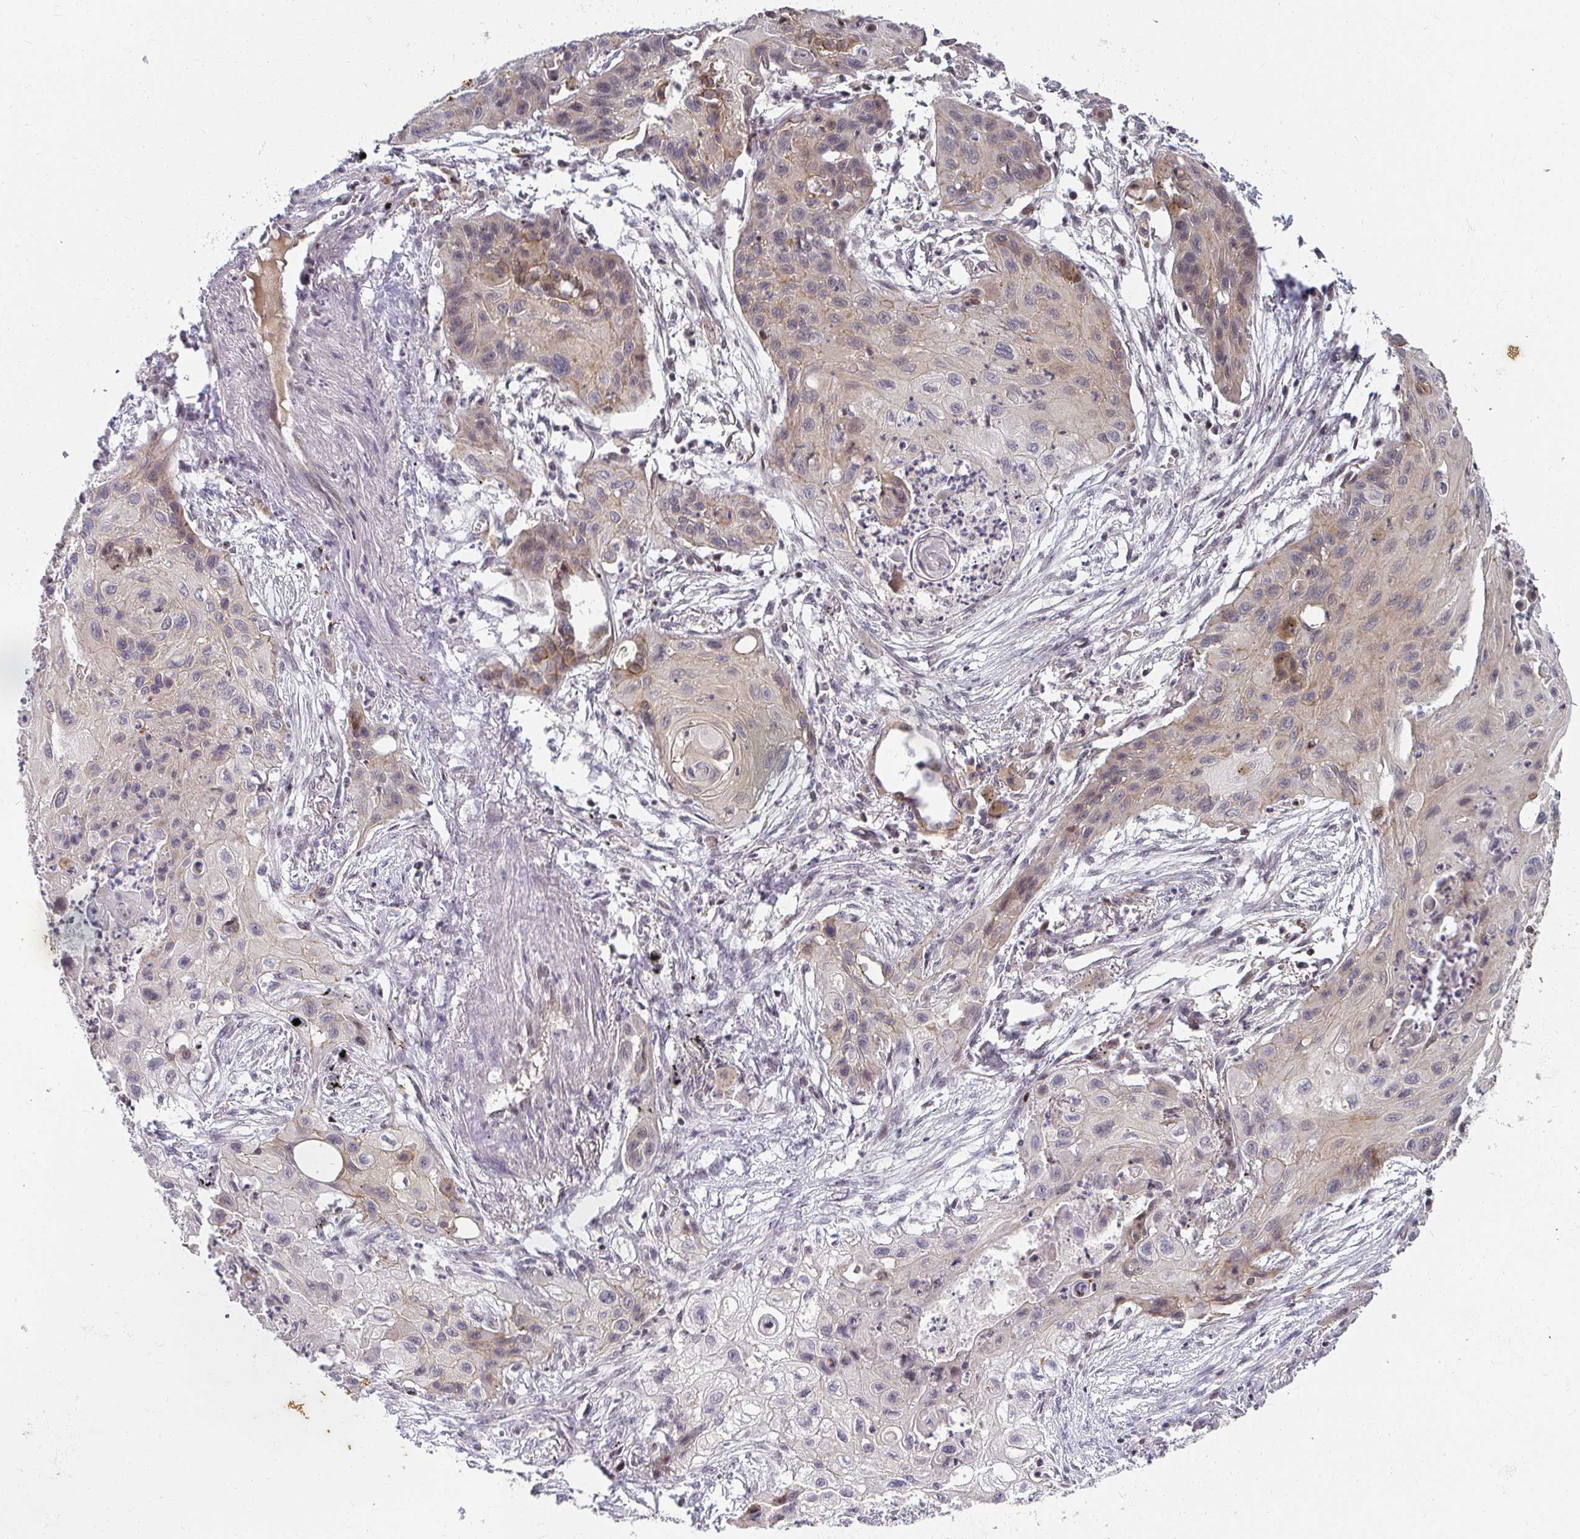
{"staining": {"intensity": "negative", "quantity": "none", "location": "none"}, "tissue": "lung cancer", "cell_type": "Tumor cells", "image_type": "cancer", "snomed": [{"axis": "morphology", "description": "Squamous cell carcinoma, NOS"}, {"axis": "topography", "description": "Lung"}], "caption": "High magnification brightfield microscopy of lung cancer stained with DAB (brown) and counterstained with hematoxylin (blue): tumor cells show no significant expression.", "gene": "ANK3", "patient": {"sex": "male", "age": 71}}